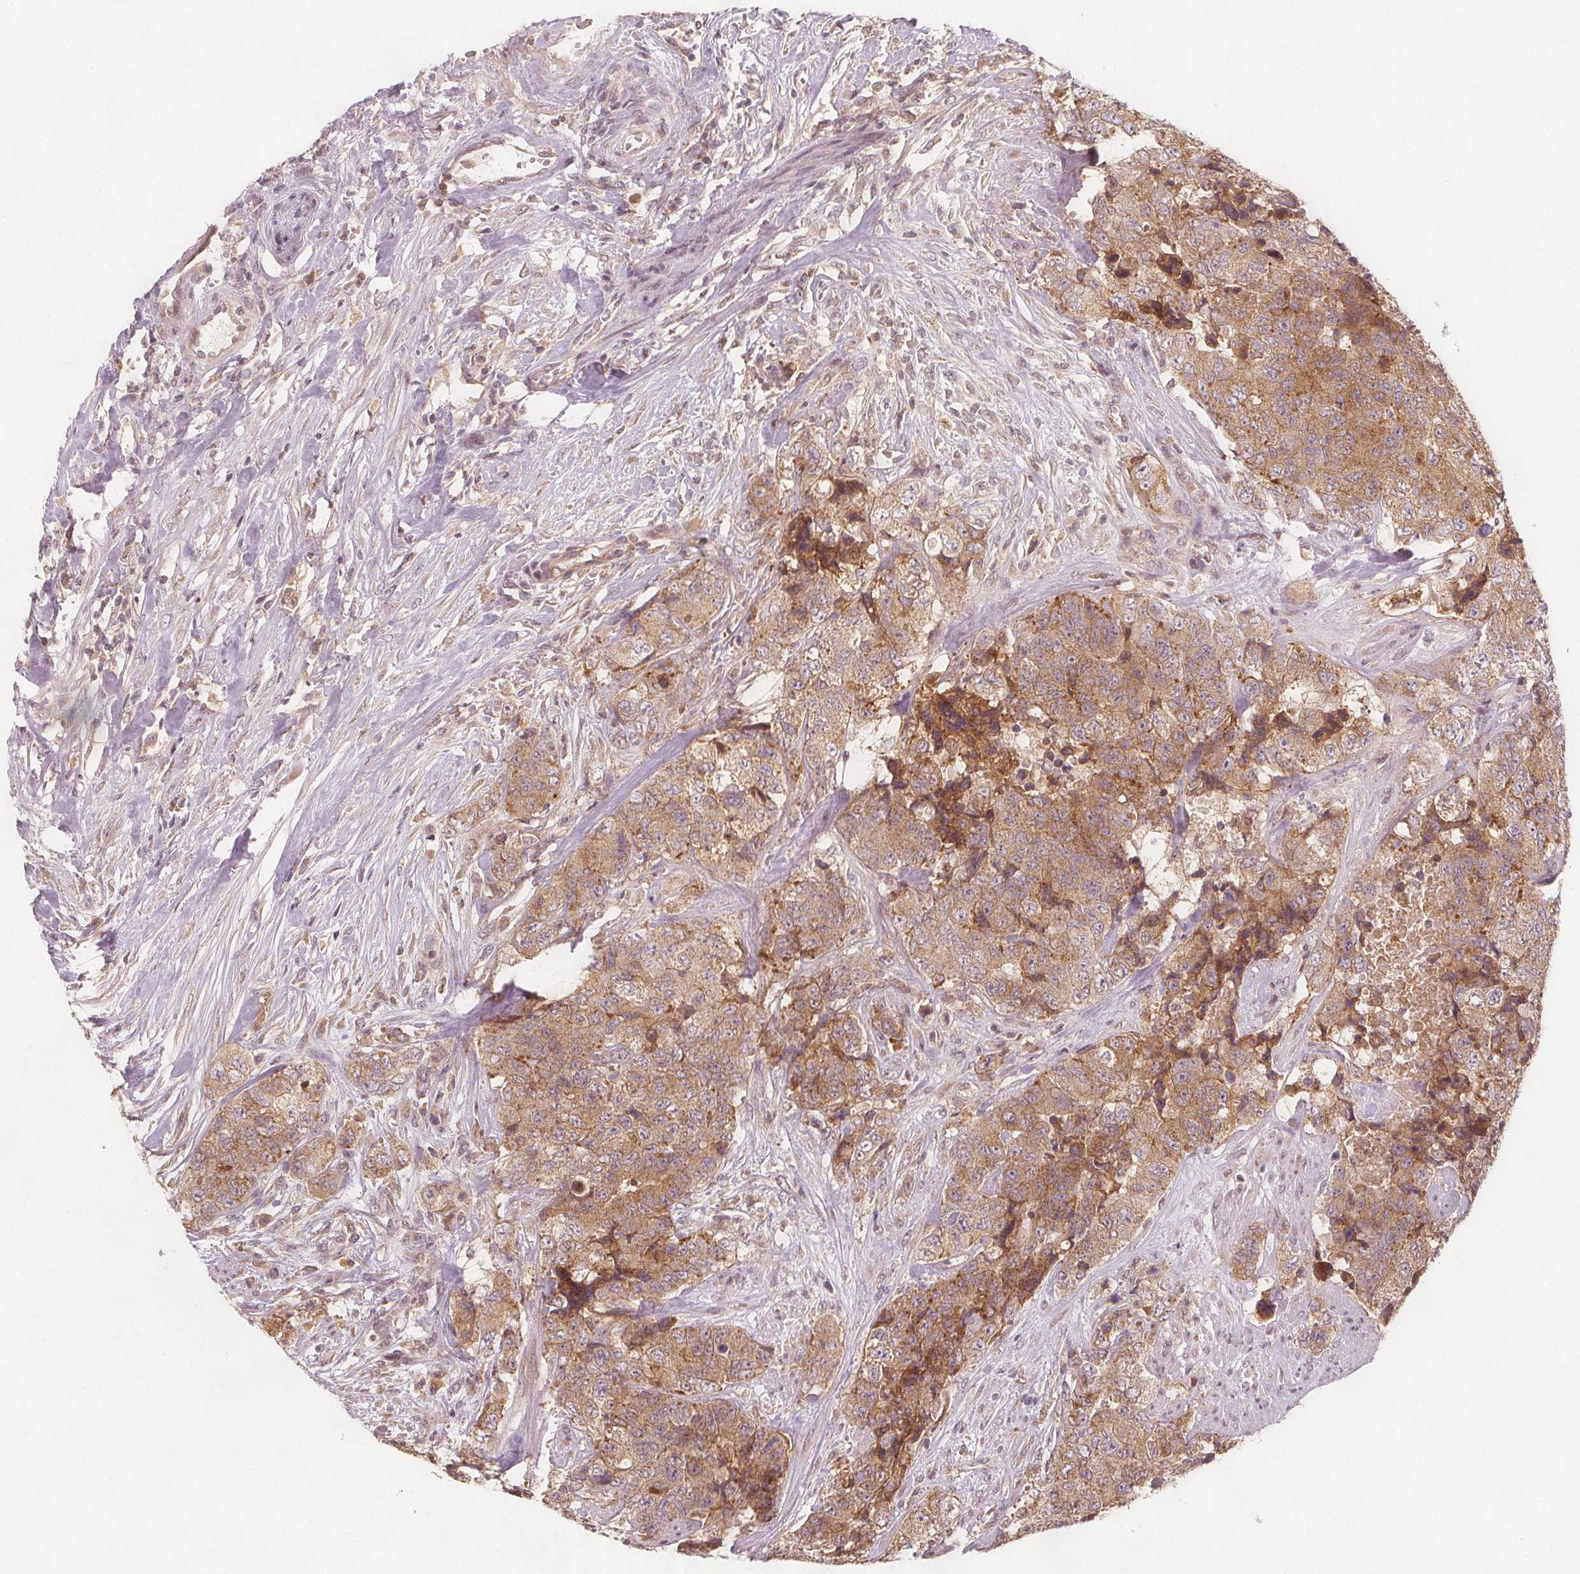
{"staining": {"intensity": "moderate", "quantity": ">75%", "location": "cytoplasmic/membranous"}, "tissue": "urothelial cancer", "cell_type": "Tumor cells", "image_type": "cancer", "snomed": [{"axis": "morphology", "description": "Urothelial carcinoma, High grade"}, {"axis": "topography", "description": "Urinary bladder"}], "caption": "Immunohistochemistry histopathology image of urothelial cancer stained for a protein (brown), which reveals medium levels of moderate cytoplasmic/membranous expression in about >75% of tumor cells.", "gene": "NCSTN", "patient": {"sex": "female", "age": 78}}